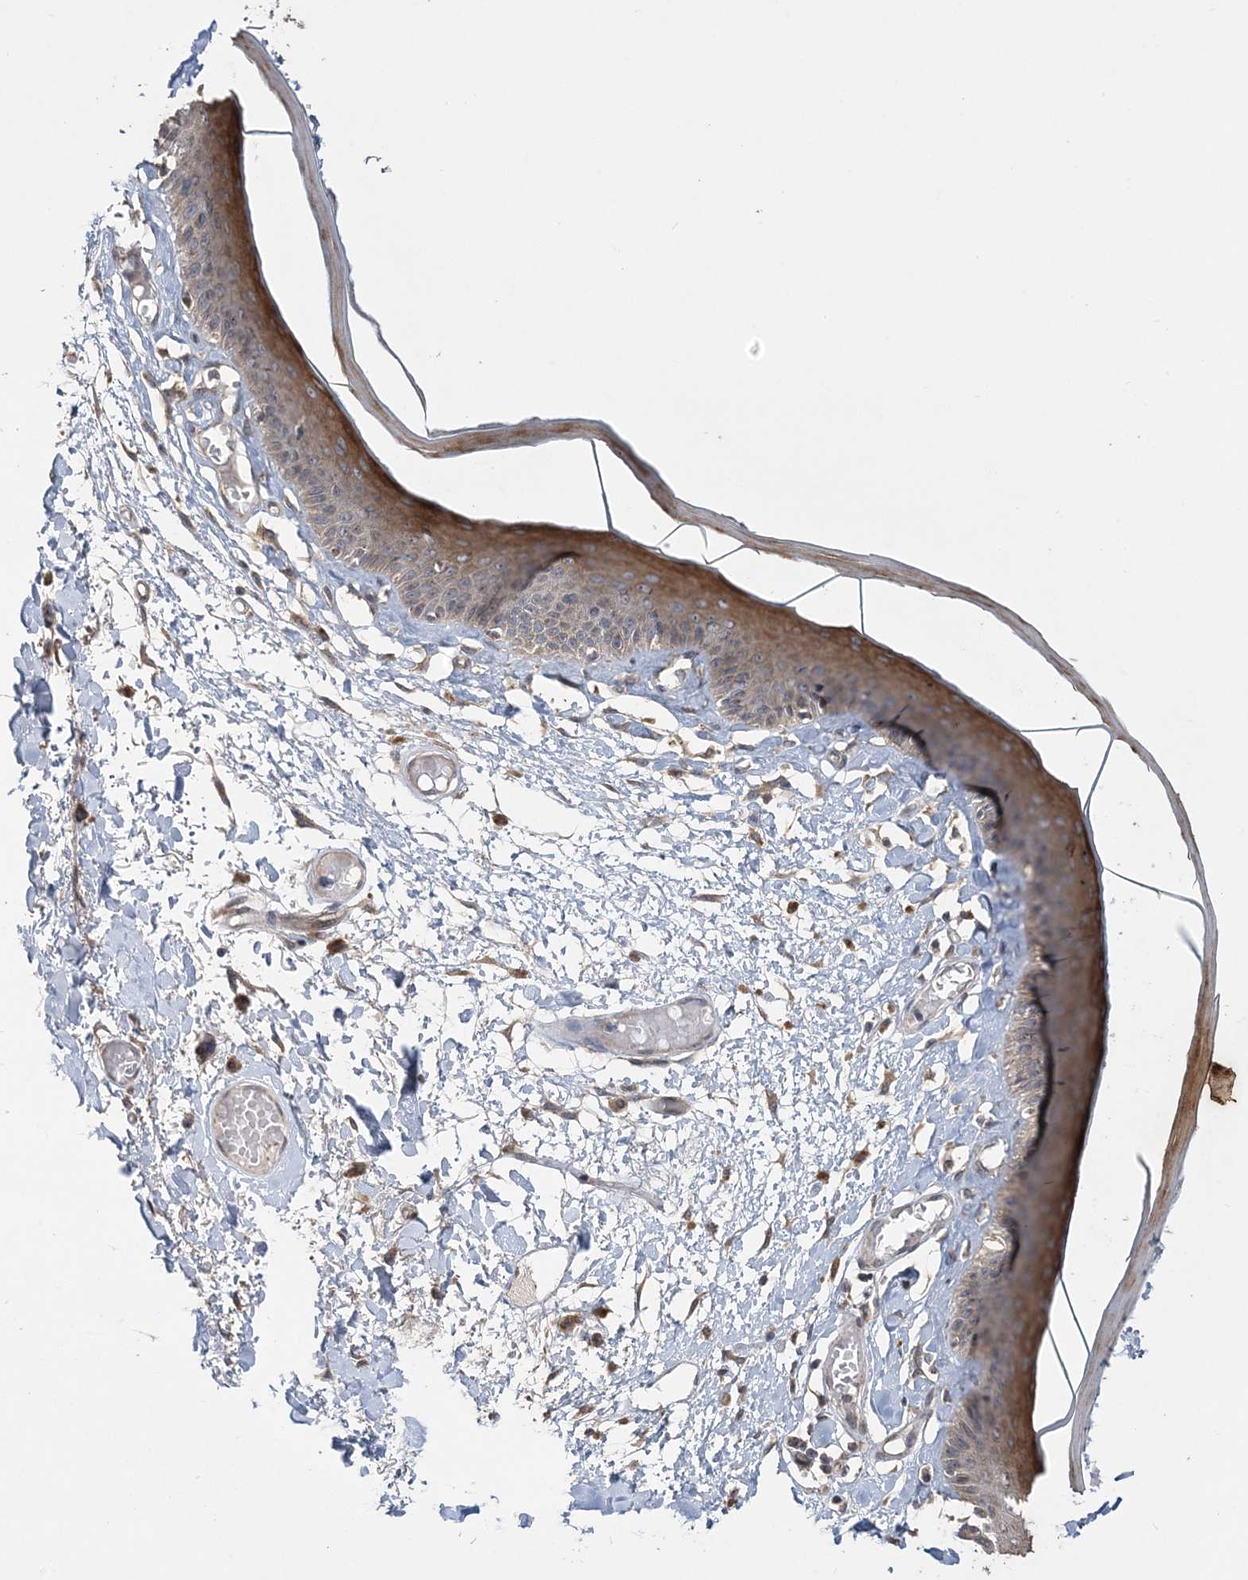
{"staining": {"intensity": "moderate", "quantity": ">75%", "location": "cytoplasmic/membranous"}, "tissue": "skin", "cell_type": "Epidermal cells", "image_type": "normal", "snomed": [{"axis": "morphology", "description": "Normal tissue, NOS"}, {"axis": "topography", "description": "Vulva"}], "caption": "The histopathology image shows immunohistochemical staining of unremarkable skin. There is moderate cytoplasmic/membranous staining is identified in approximately >75% of epidermal cells.", "gene": "RAB14", "patient": {"sex": "female", "age": 73}}